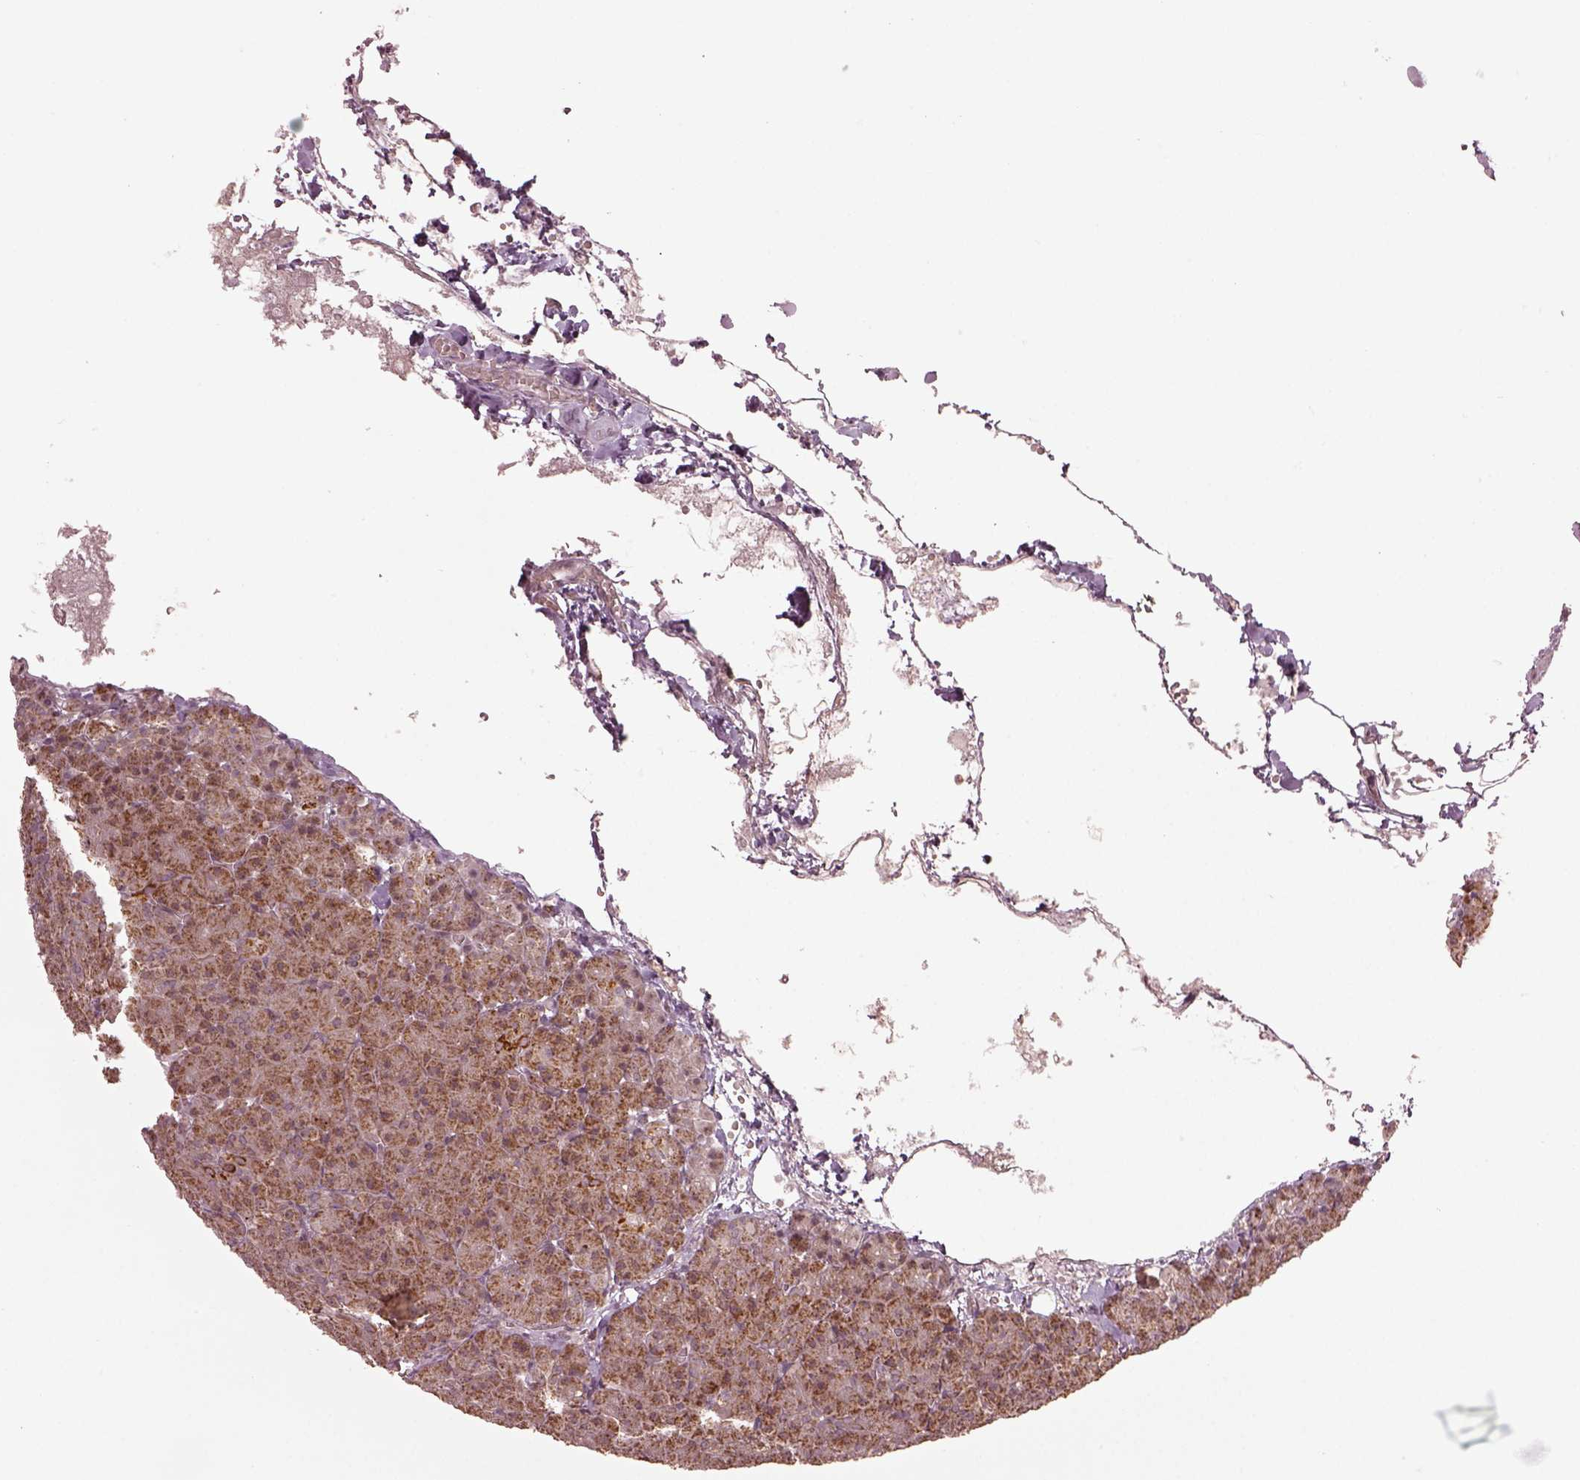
{"staining": {"intensity": "moderate", "quantity": ">75%", "location": "cytoplasmic/membranous"}, "tissue": "pancreas", "cell_type": "Exocrine glandular cells", "image_type": "normal", "snomed": [{"axis": "morphology", "description": "Normal tissue, NOS"}, {"axis": "topography", "description": "Pancreas"}], "caption": "Immunohistochemical staining of unremarkable pancreas demonstrates medium levels of moderate cytoplasmic/membranous positivity in about >75% of exocrine glandular cells.", "gene": "SEL1L3", "patient": {"sex": "female", "age": 74}}